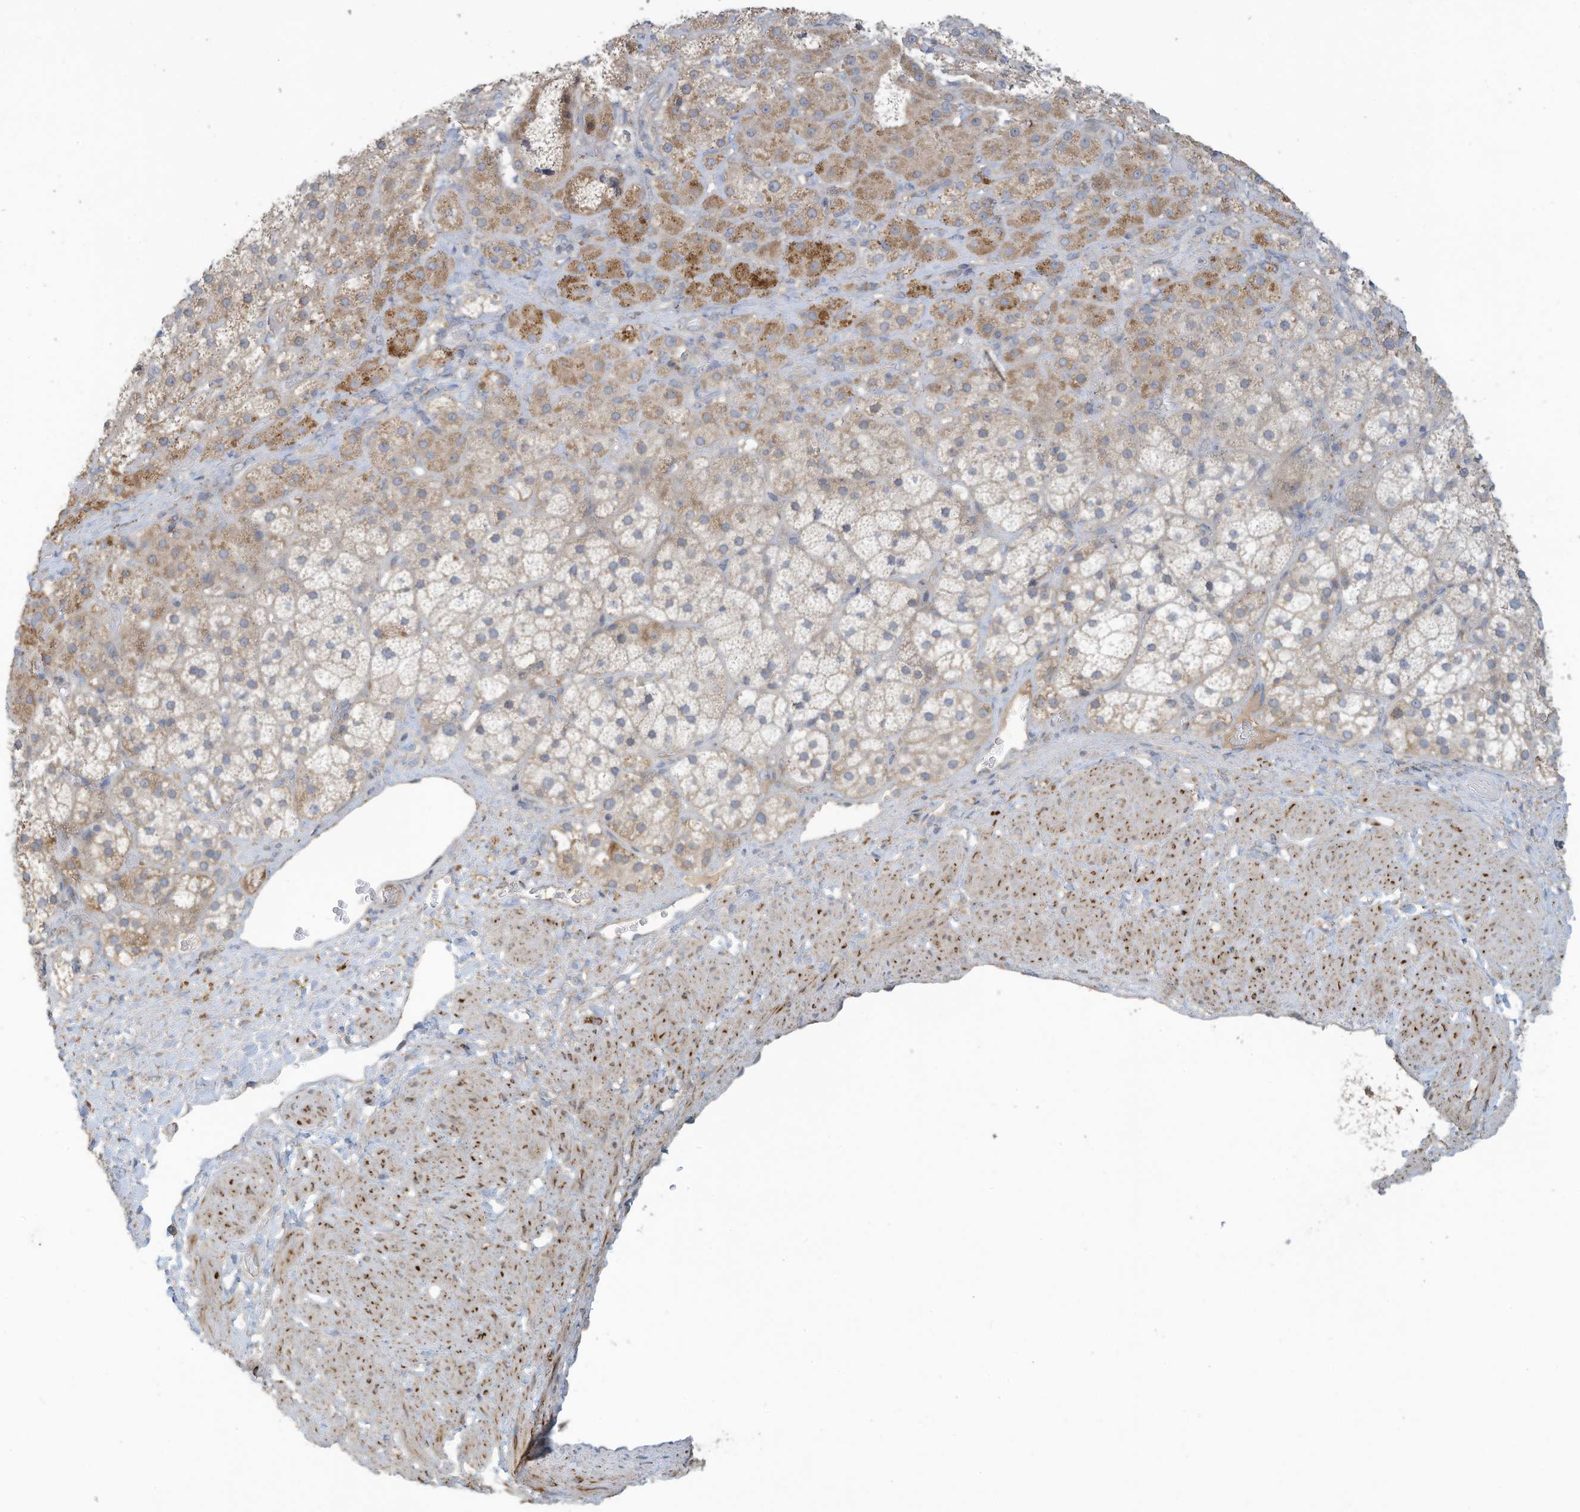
{"staining": {"intensity": "moderate", "quantity": "25%-75%", "location": "cytoplasmic/membranous"}, "tissue": "adrenal gland", "cell_type": "Glandular cells", "image_type": "normal", "snomed": [{"axis": "morphology", "description": "Normal tissue, NOS"}, {"axis": "topography", "description": "Adrenal gland"}], "caption": "The histopathology image reveals staining of normal adrenal gland, revealing moderate cytoplasmic/membranous protein positivity (brown color) within glandular cells.", "gene": "SCGB1D2", "patient": {"sex": "male", "age": 57}}